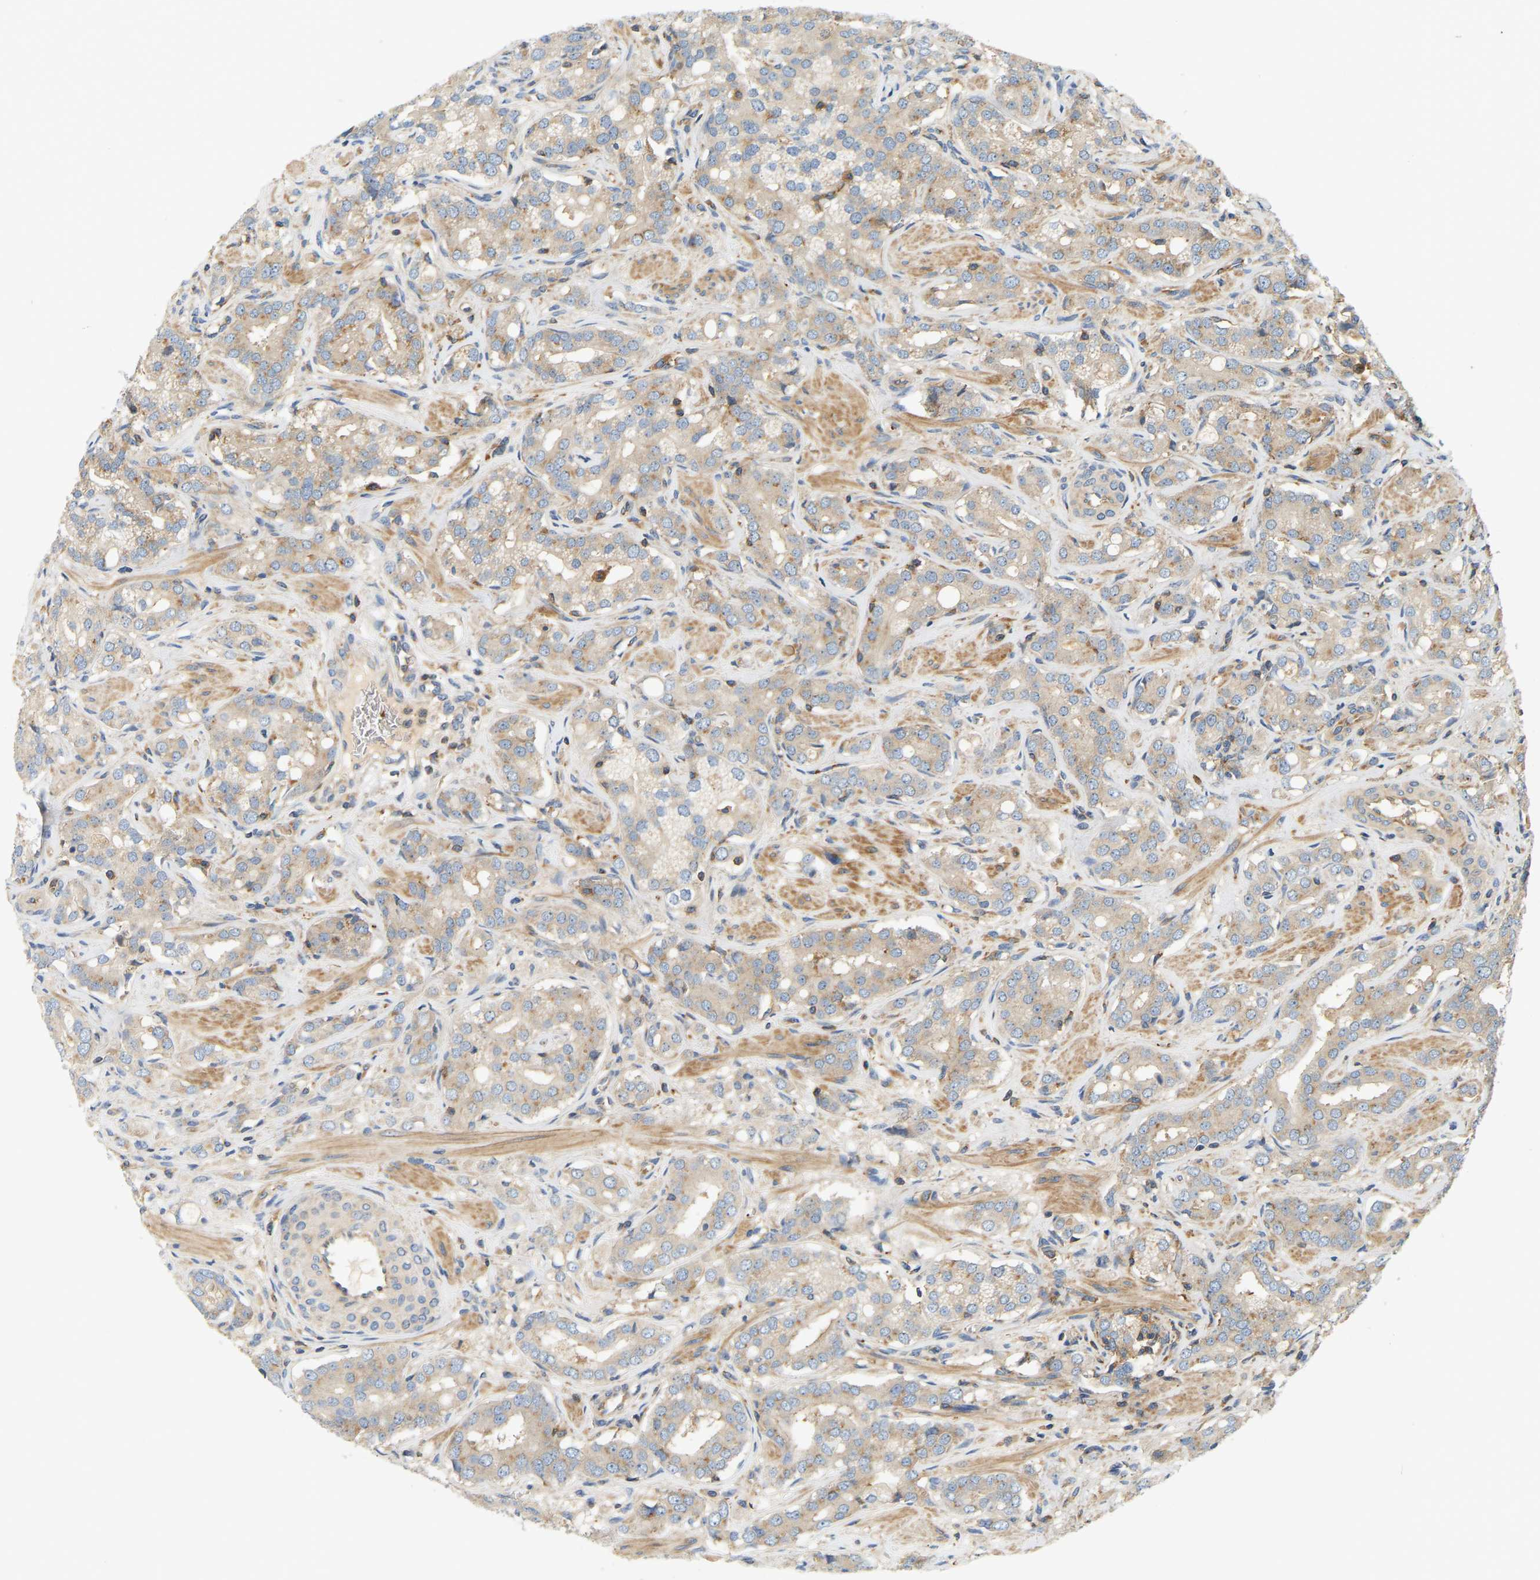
{"staining": {"intensity": "moderate", "quantity": "<25%", "location": "cytoplasmic/membranous"}, "tissue": "prostate cancer", "cell_type": "Tumor cells", "image_type": "cancer", "snomed": [{"axis": "morphology", "description": "Adenocarcinoma, High grade"}, {"axis": "topography", "description": "Prostate"}], "caption": "Moderate cytoplasmic/membranous protein staining is appreciated in approximately <25% of tumor cells in prostate cancer (adenocarcinoma (high-grade)).", "gene": "AKAP13", "patient": {"sex": "male", "age": 52}}